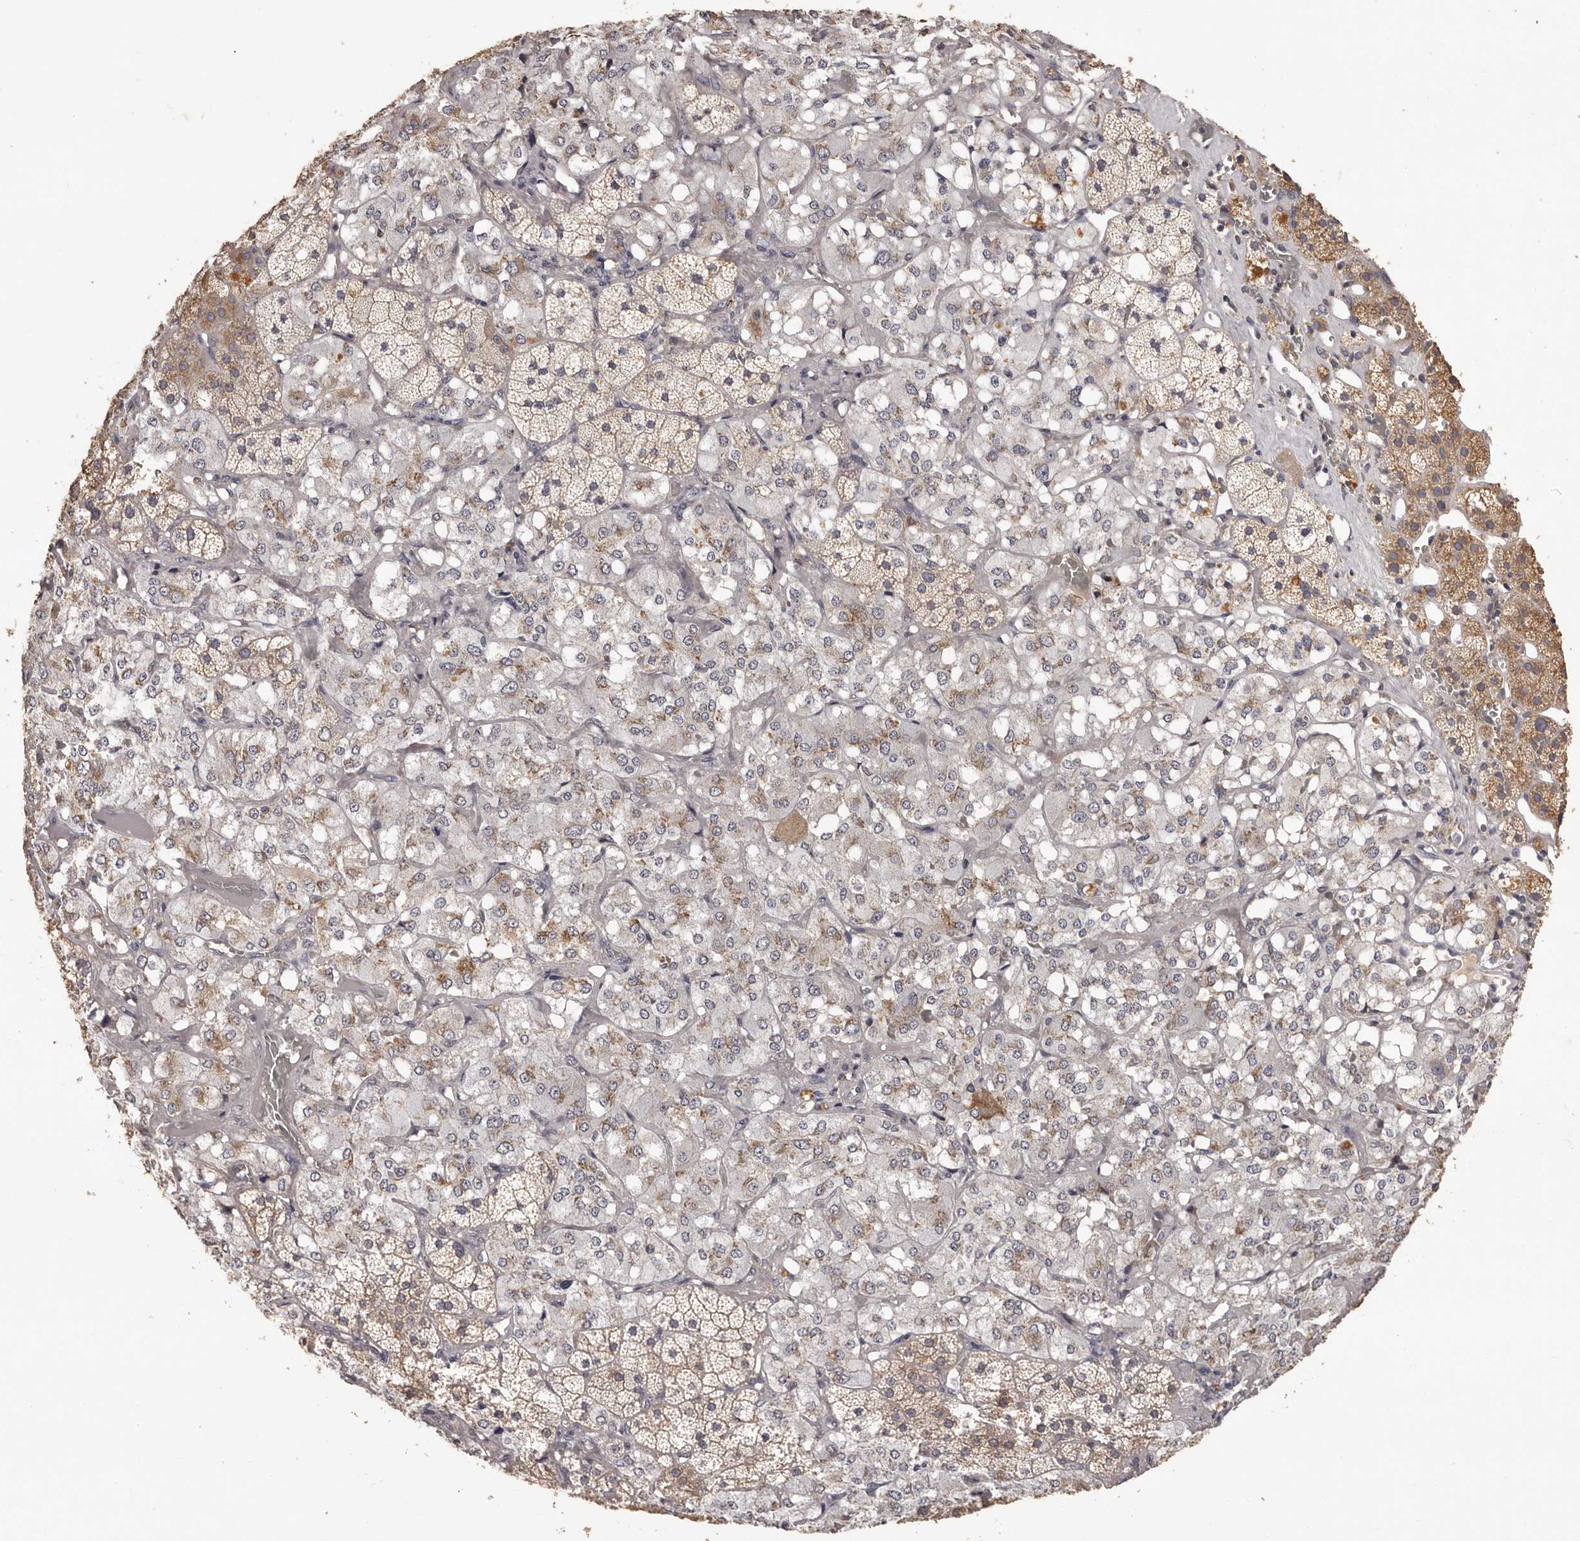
{"staining": {"intensity": "weak", "quantity": "25%-75%", "location": "cytoplasmic/membranous"}, "tissue": "adrenal gland", "cell_type": "Glandular cells", "image_type": "normal", "snomed": [{"axis": "morphology", "description": "Normal tissue, NOS"}, {"axis": "topography", "description": "Adrenal gland"}], "caption": "The micrograph demonstrates a brown stain indicating the presence of a protein in the cytoplasmic/membranous of glandular cells in adrenal gland.", "gene": "ETNK1", "patient": {"sex": "male", "age": 57}}